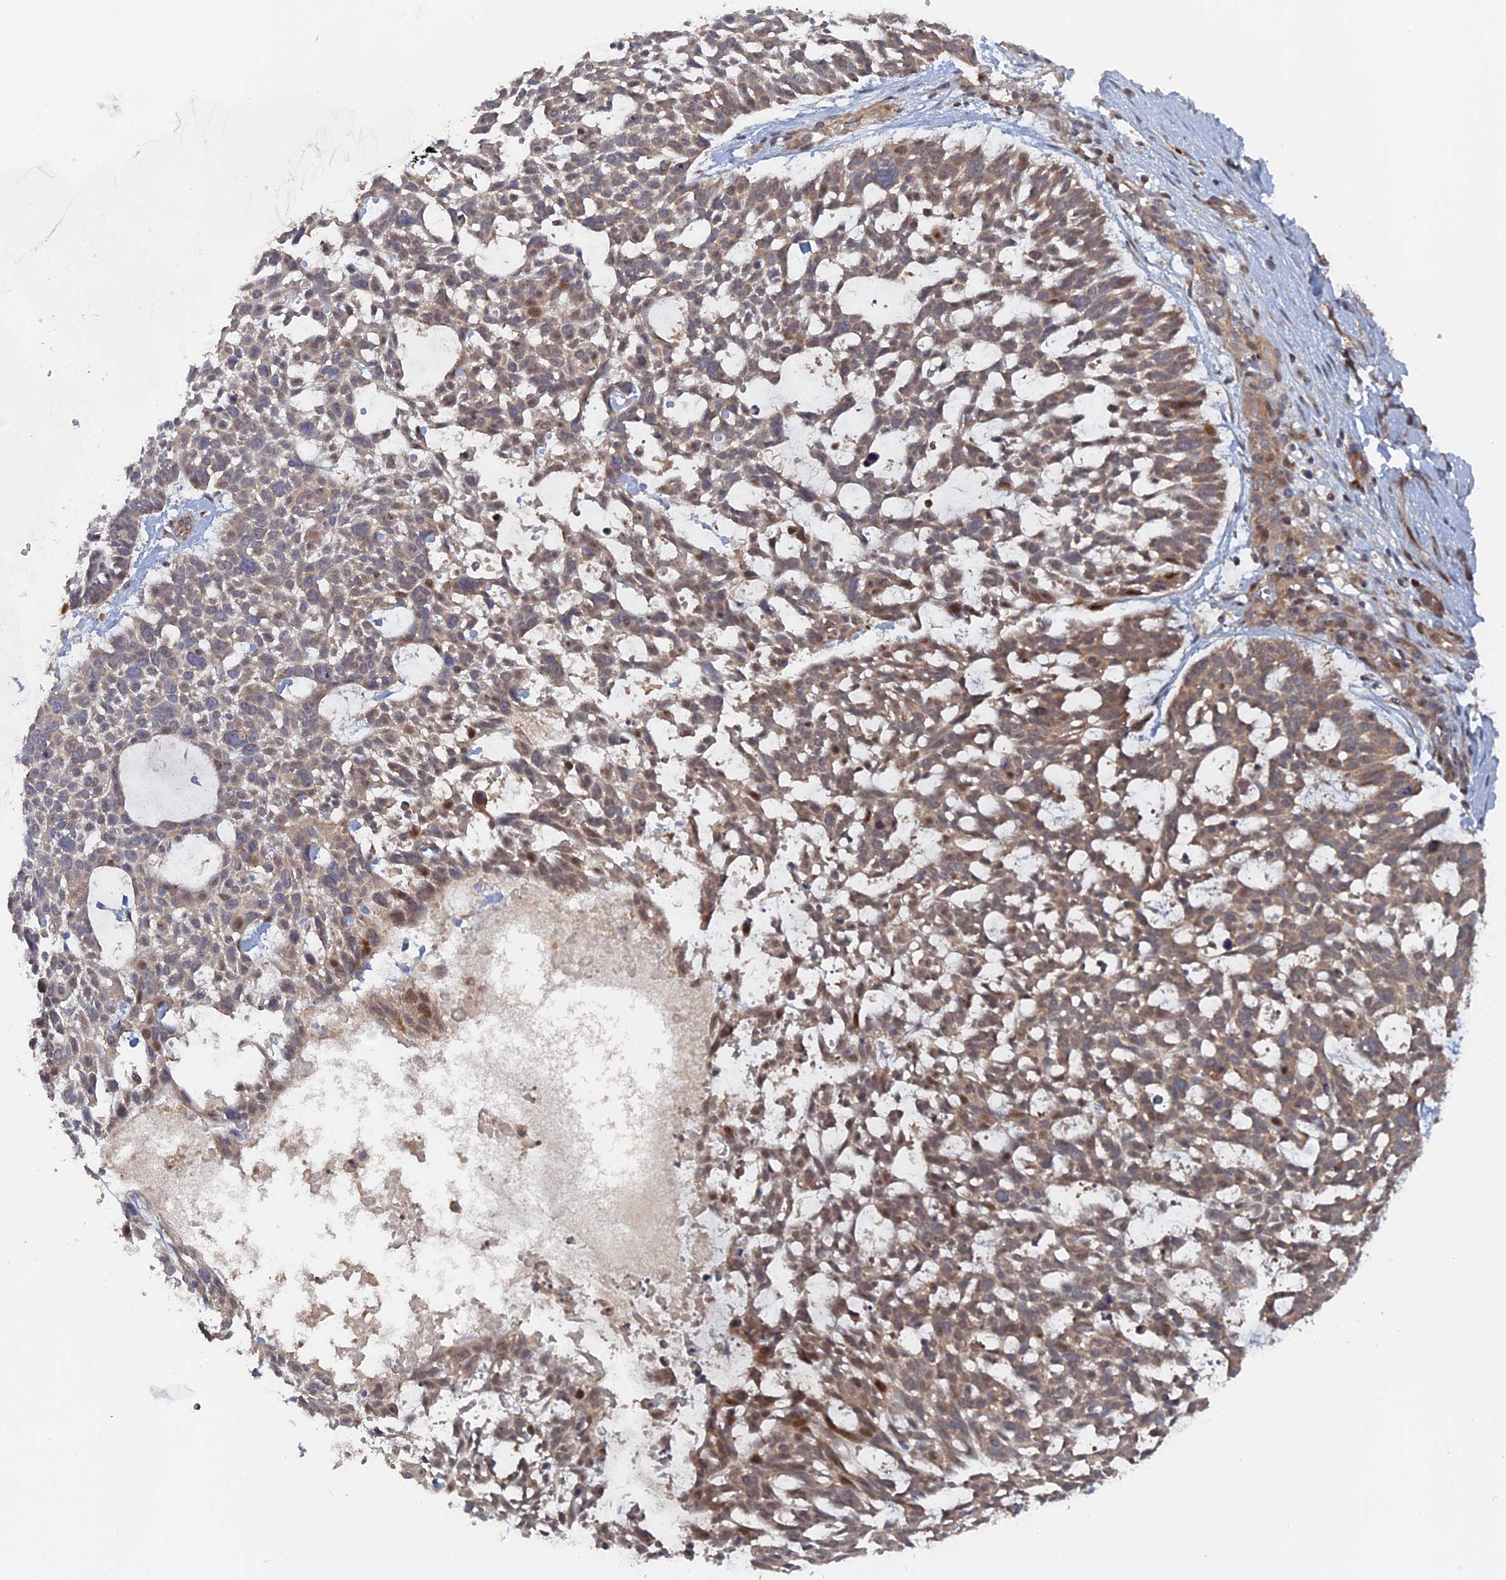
{"staining": {"intensity": "weak", "quantity": ">75%", "location": "cytoplasmic/membranous,nuclear"}, "tissue": "skin cancer", "cell_type": "Tumor cells", "image_type": "cancer", "snomed": [{"axis": "morphology", "description": "Basal cell carcinoma"}, {"axis": "topography", "description": "Skin"}], "caption": "Immunohistochemistry (IHC) (DAB (3,3'-diaminobenzidine)) staining of skin cancer exhibits weak cytoplasmic/membranous and nuclear protein staining in approximately >75% of tumor cells.", "gene": "ELOVL6", "patient": {"sex": "male", "age": 88}}